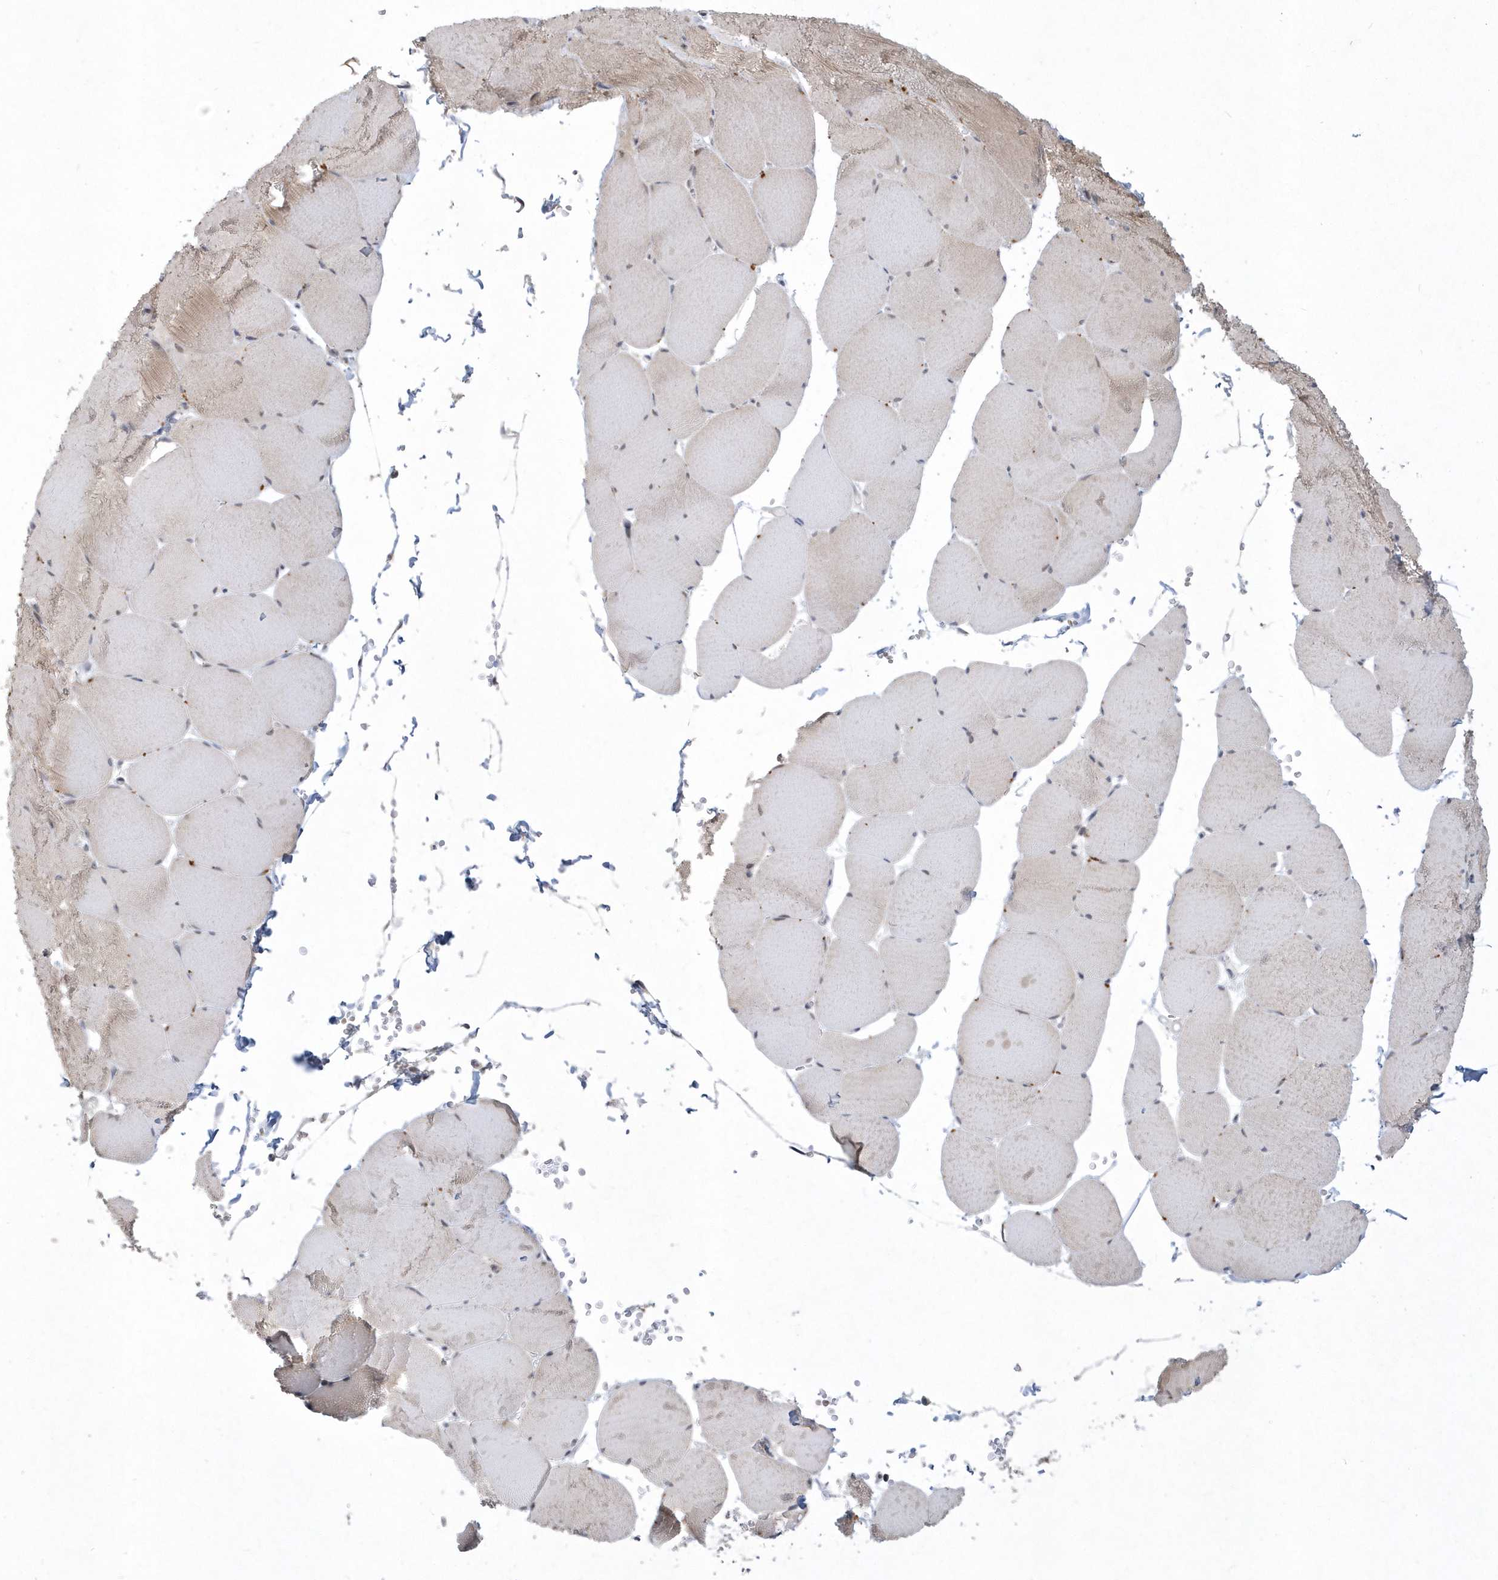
{"staining": {"intensity": "moderate", "quantity": "25%-75%", "location": "cytoplasmic/membranous"}, "tissue": "skeletal muscle", "cell_type": "Myocytes", "image_type": "normal", "snomed": [{"axis": "morphology", "description": "Normal tissue, NOS"}, {"axis": "topography", "description": "Skeletal muscle"}, {"axis": "topography", "description": "Head-Neck"}], "caption": "Human skeletal muscle stained with a brown dye shows moderate cytoplasmic/membranous positive staining in about 25%-75% of myocytes.", "gene": "TSPEAR", "patient": {"sex": "male", "age": 66}}